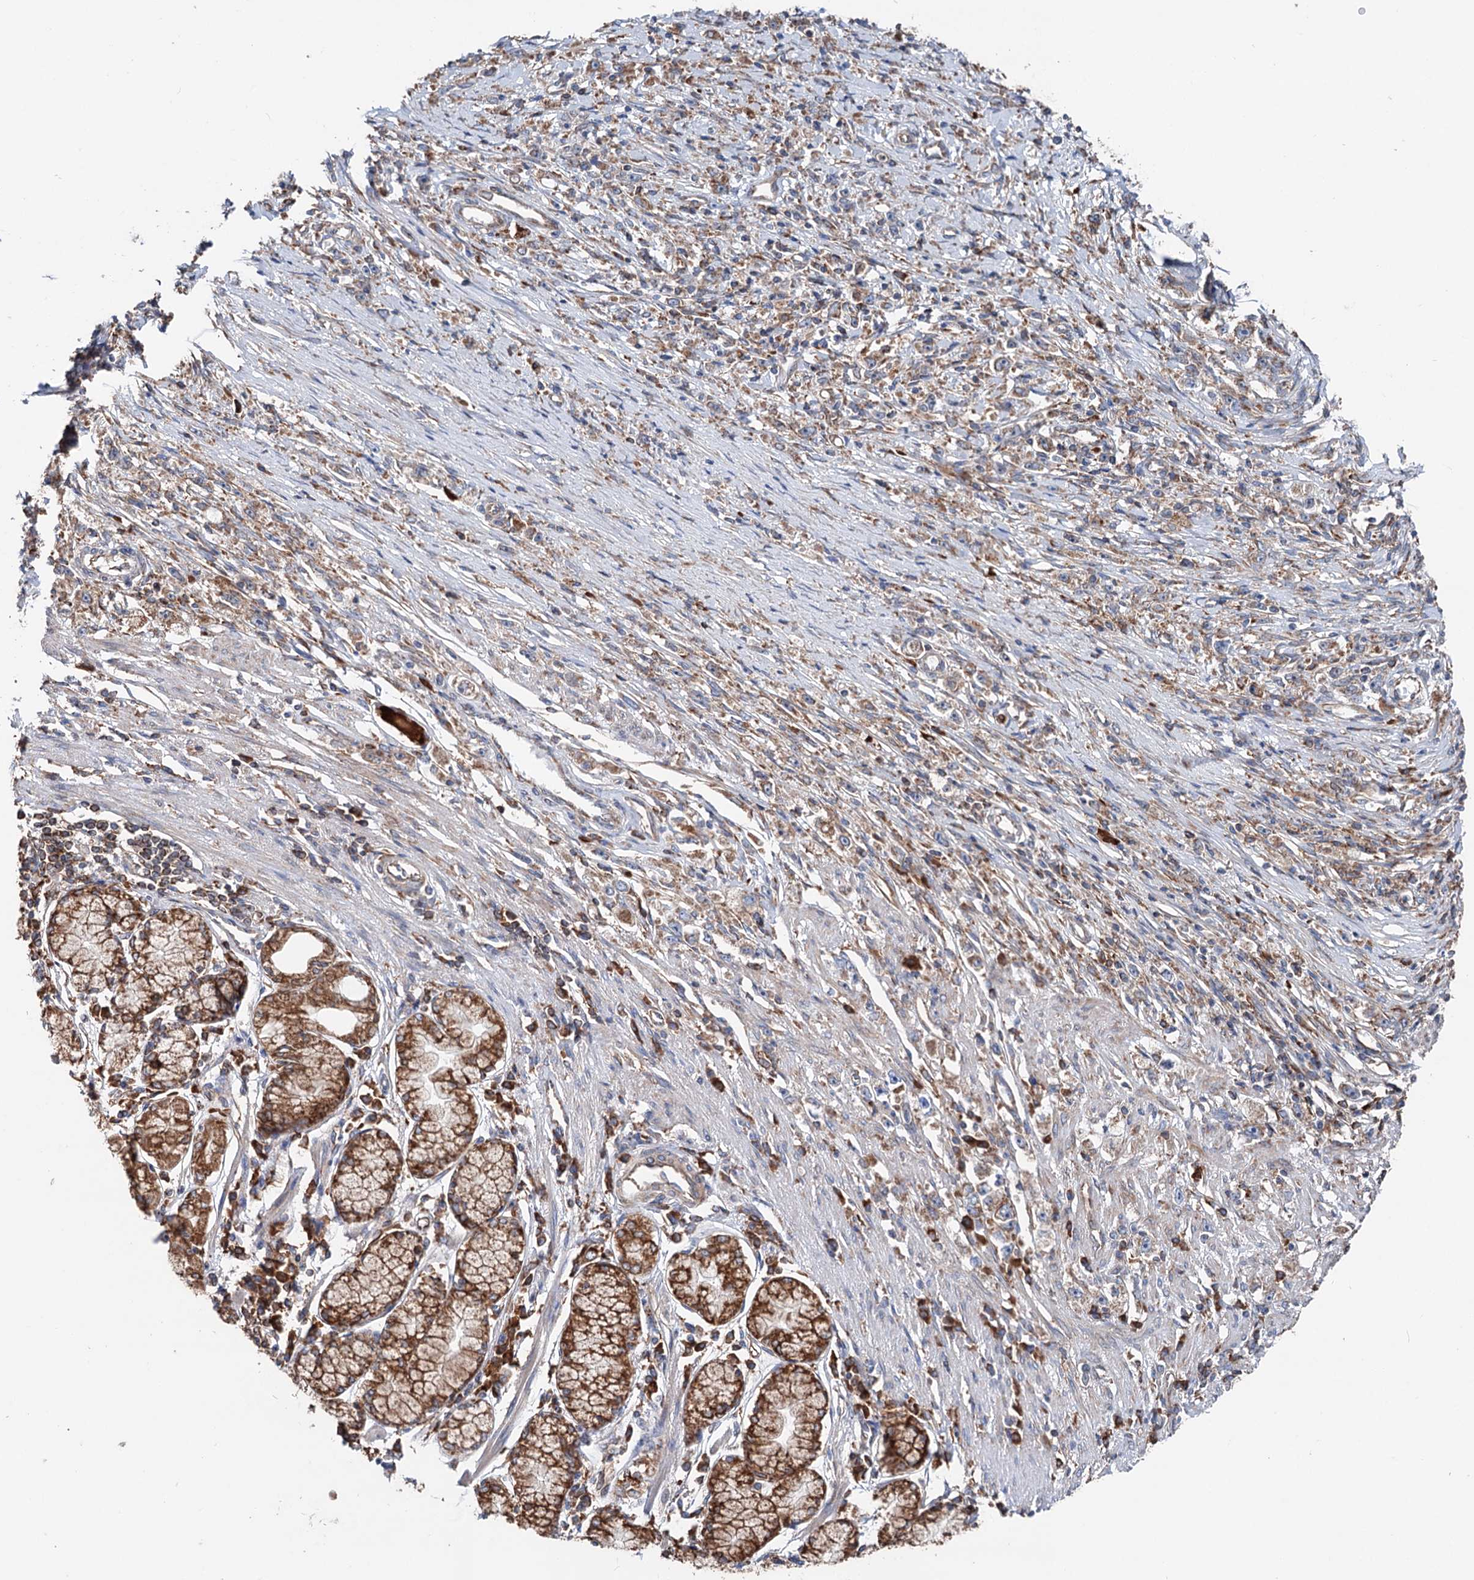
{"staining": {"intensity": "weak", "quantity": "25%-75%", "location": "cytoplasmic/membranous"}, "tissue": "stomach cancer", "cell_type": "Tumor cells", "image_type": "cancer", "snomed": [{"axis": "morphology", "description": "Adenocarcinoma, NOS"}, {"axis": "topography", "description": "Stomach"}], "caption": "IHC histopathology image of stomach cancer (adenocarcinoma) stained for a protein (brown), which demonstrates low levels of weak cytoplasmic/membranous expression in approximately 25%-75% of tumor cells.", "gene": "ERP29", "patient": {"sex": "female", "age": 59}}